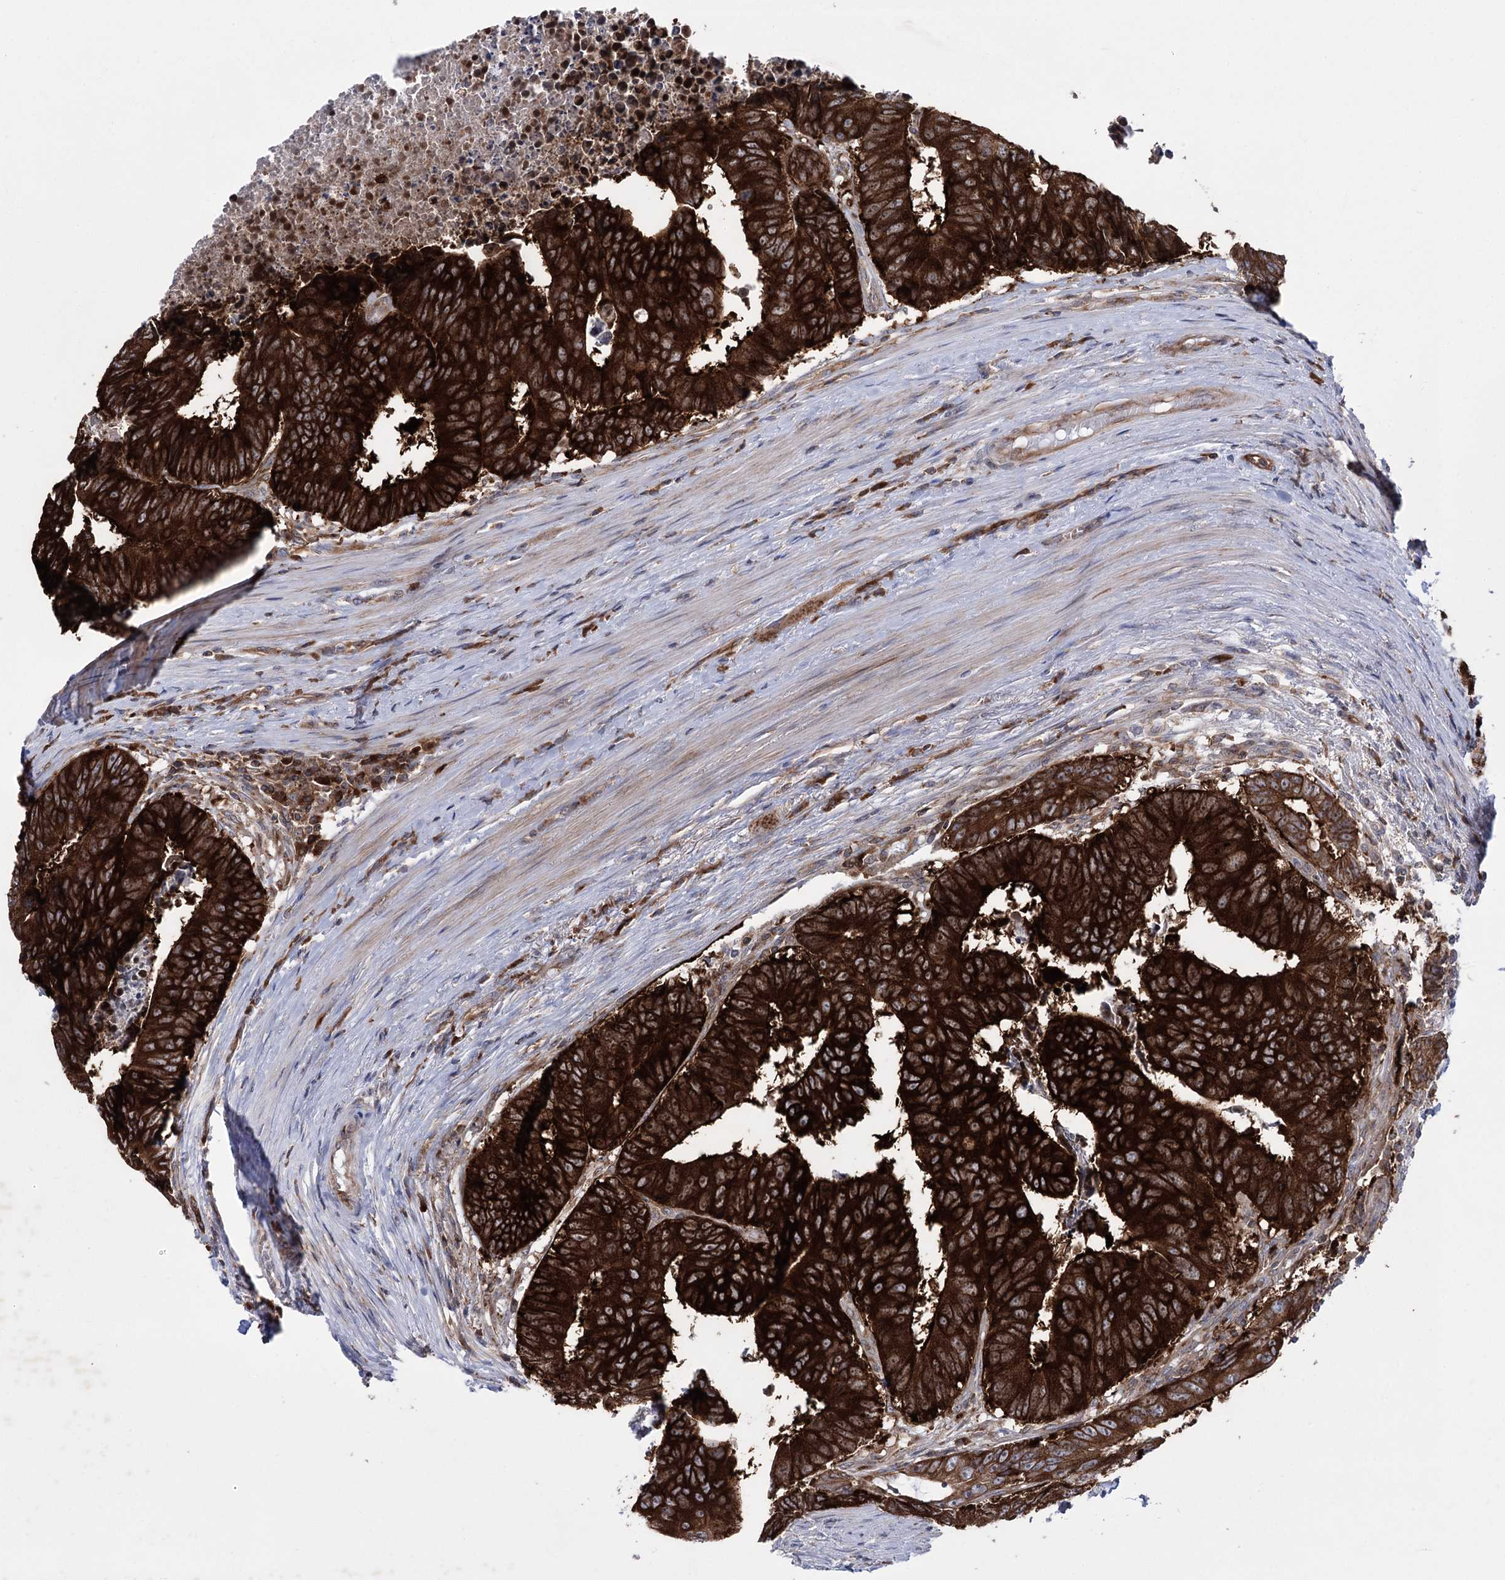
{"staining": {"intensity": "strong", "quantity": ">75%", "location": "cytoplasmic/membranous"}, "tissue": "colorectal cancer", "cell_type": "Tumor cells", "image_type": "cancer", "snomed": [{"axis": "morphology", "description": "Adenocarcinoma, NOS"}, {"axis": "topography", "description": "Rectum"}], "caption": "Adenocarcinoma (colorectal) was stained to show a protein in brown. There is high levels of strong cytoplasmic/membranous expression in about >75% of tumor cells.", "gene": "ZNF622", "patient": {"sex": "male", "age": 84}}